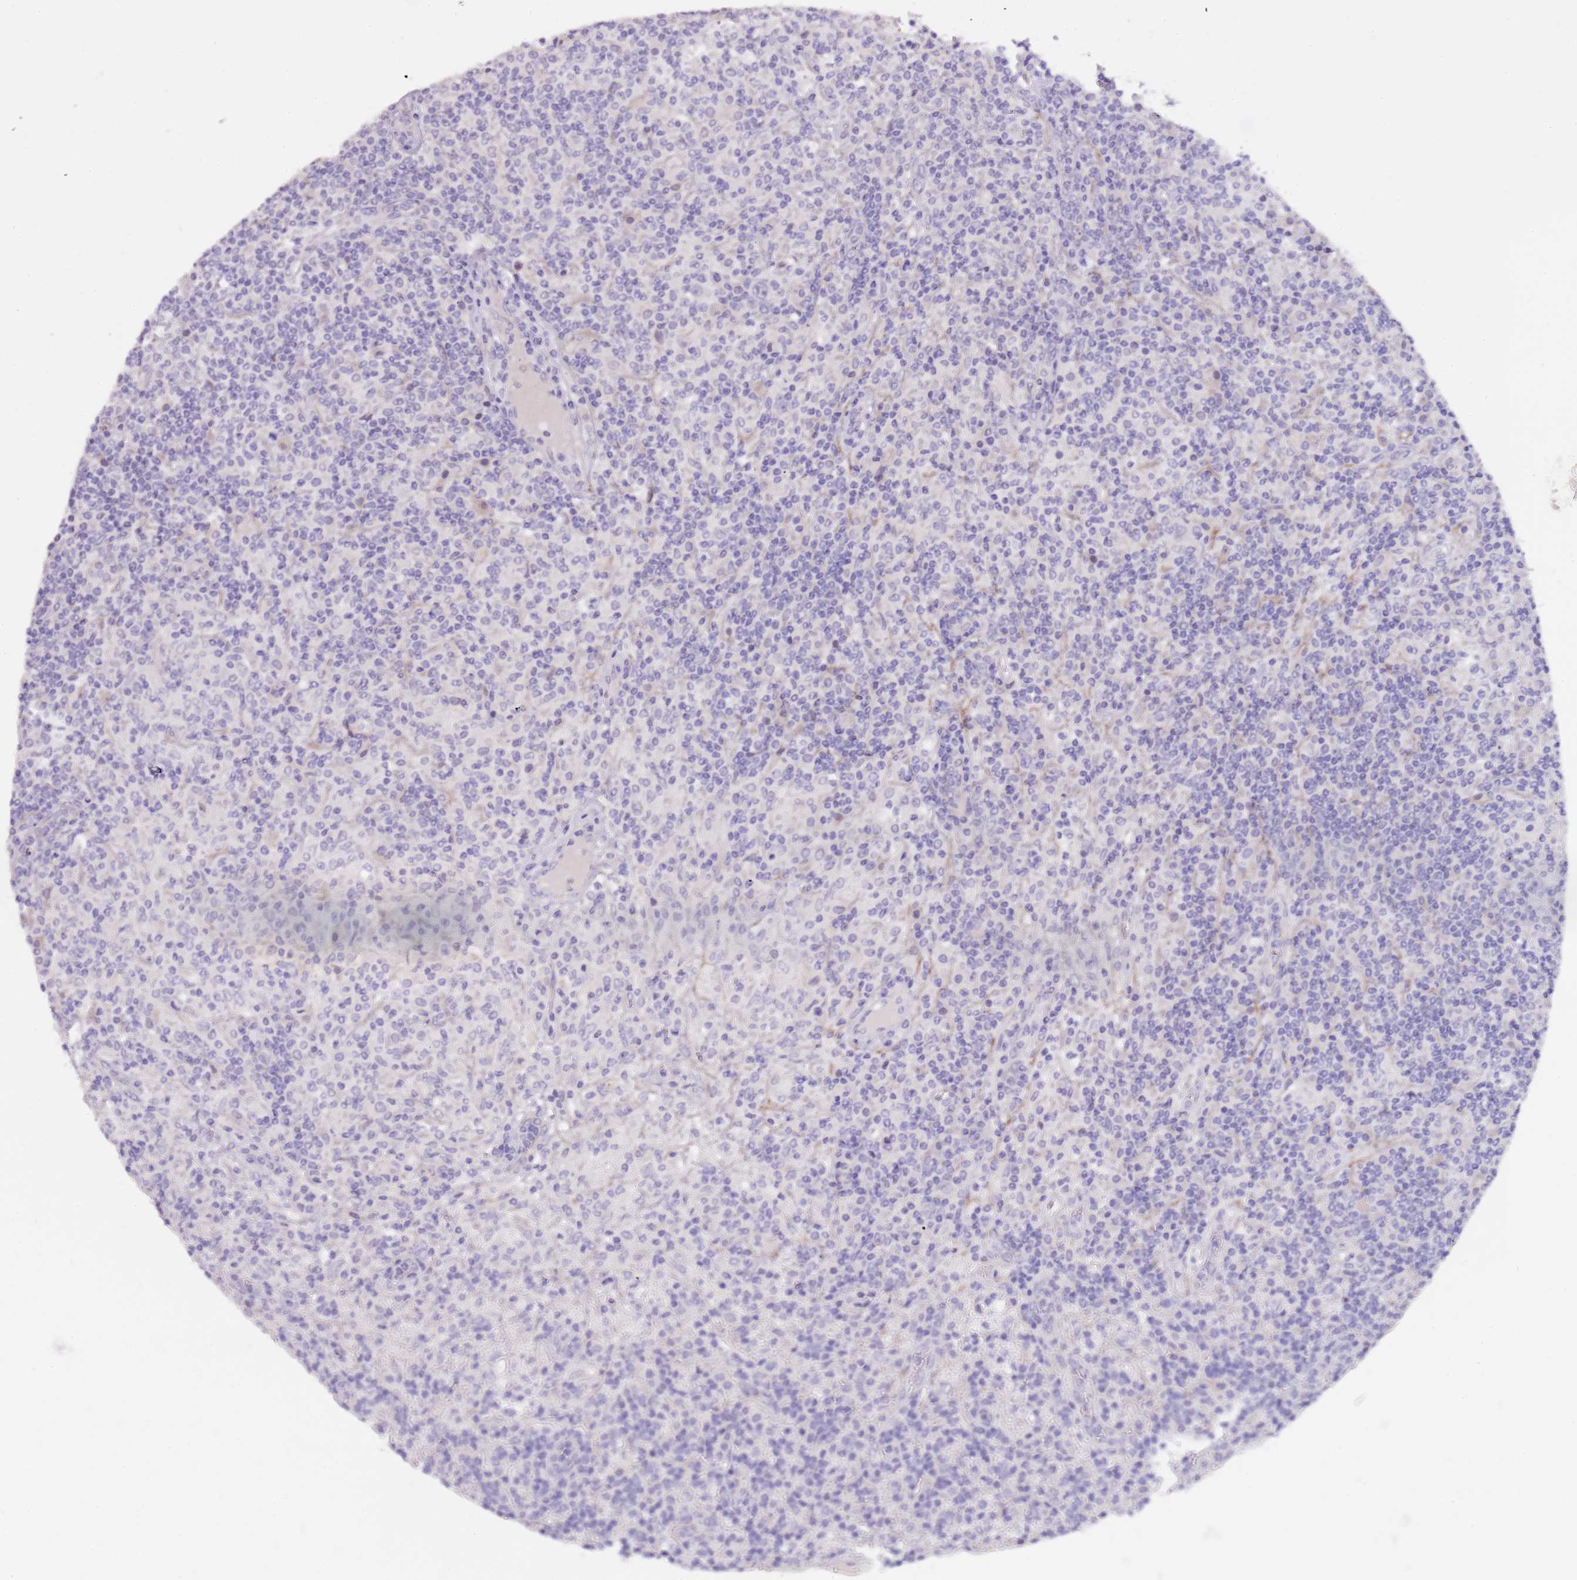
{"staining": {"intensity": "negative", "quantity": "none", "location": "none"}, "tissue": "lymphoma", "cell_type": "Tumor cells", "image_type": "cancer", "snomed": [{"axis": "morphology", "description": "Hodgkin's disease, NOS"}, {"axis": "topography", "description": "Lymph node"}], "caption": "Histopathology image shows no significant protein positivity in tumor cells of Hodgkin's disease.", "gene": "NKX2-3", "patient": {"sex": "male", "age": 70}}